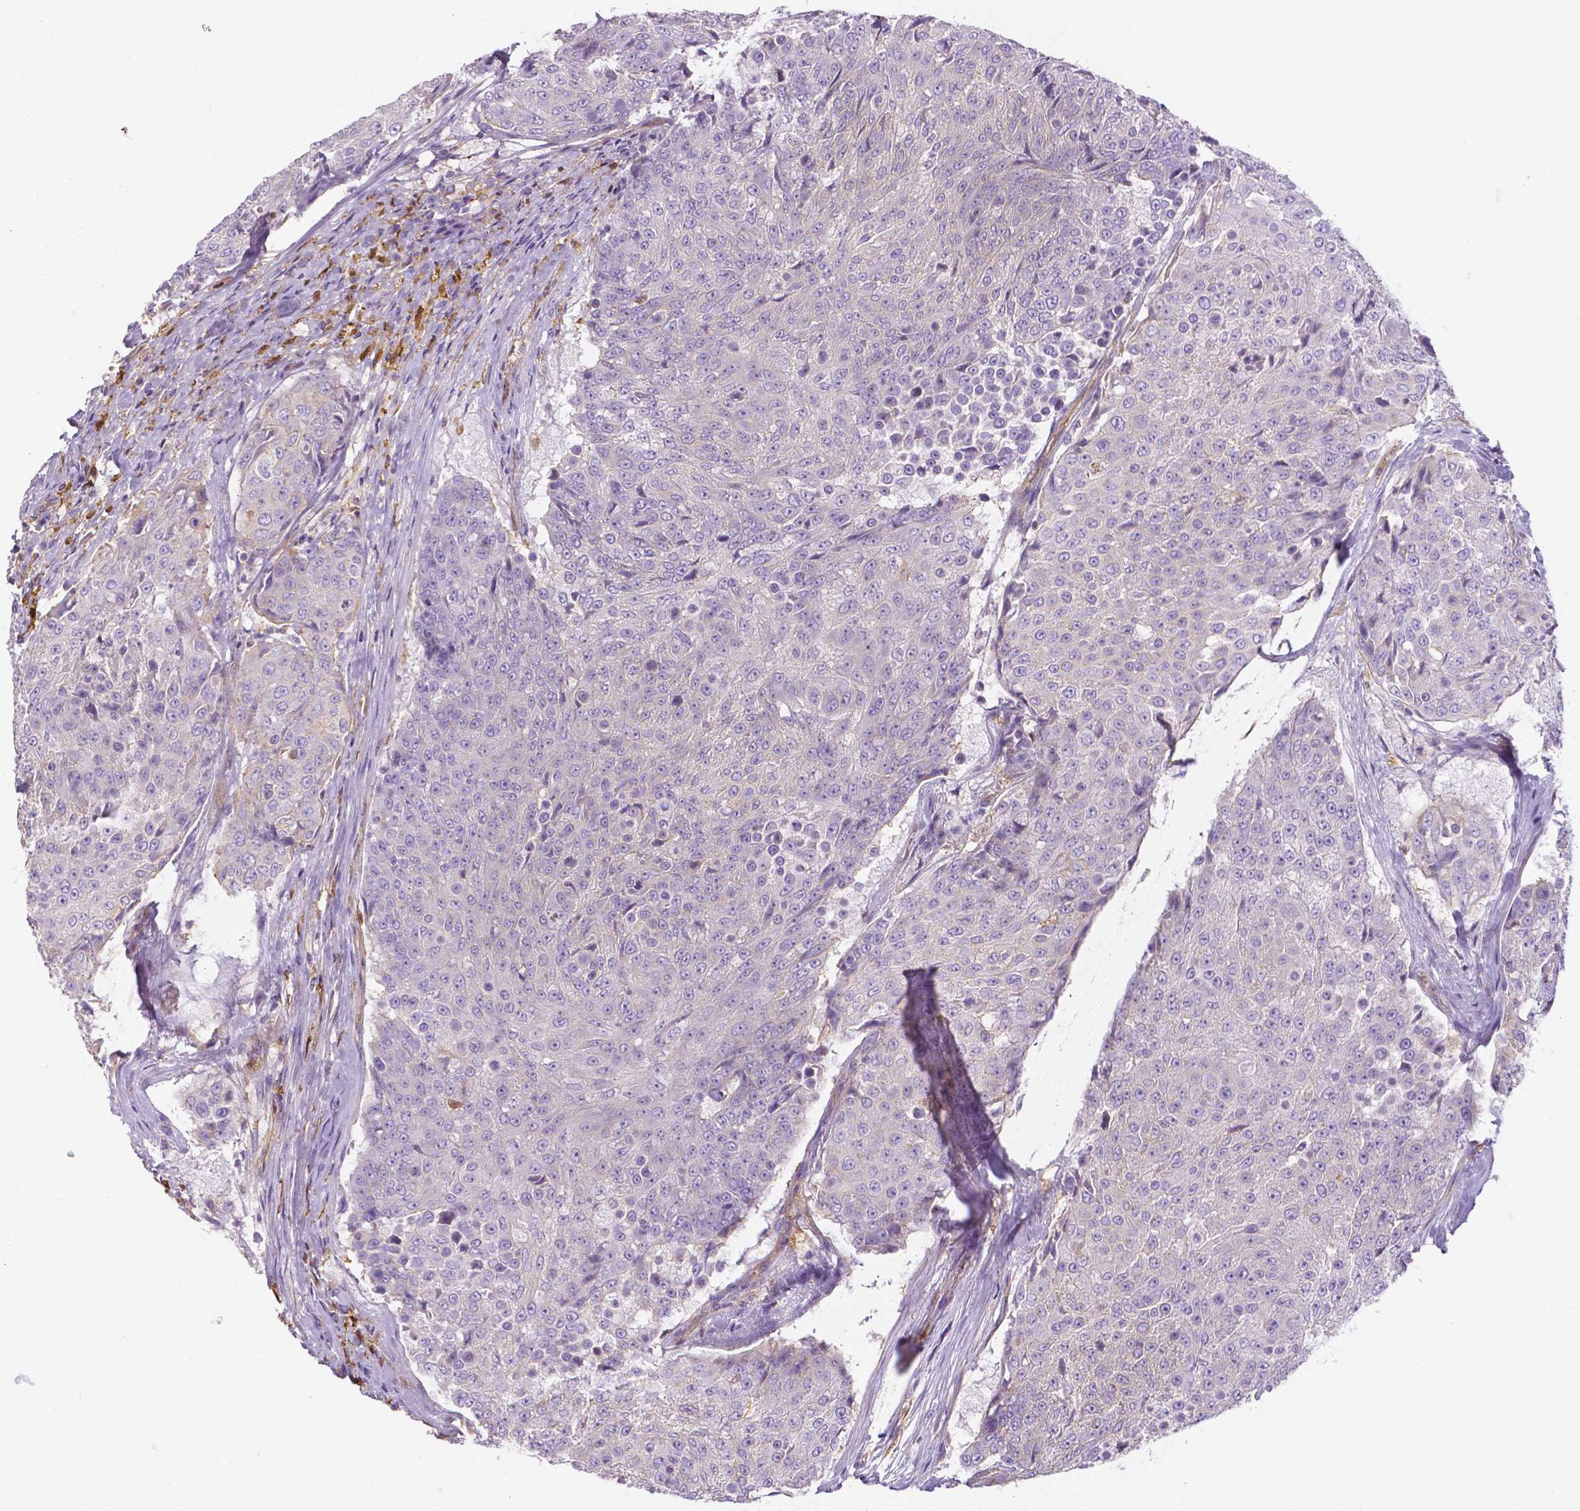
{"staining": {"intensity": "negative", "quantity": "none", "location": "none"}, "tissue": "urothelial cancer", "cell_type": "Tumor cells", "image_type": "cancer", "snomed": [{"axis": "morphology", "description": "Urothelial carcinoma, High grade"}, {"axis": "topography", "description": "Urinary bladder"}], "caption": "An immunohistochemistry photomicrograph of urothelial cancer is shown. There is no staining in tumor cells of urothelial cancer. (DAB (3,3'-diaminobenzidine) immunohistochemistry (IHC), high magnification).", "gene": "CRMP1", "patient": {"sex": "female", "age": 63}}